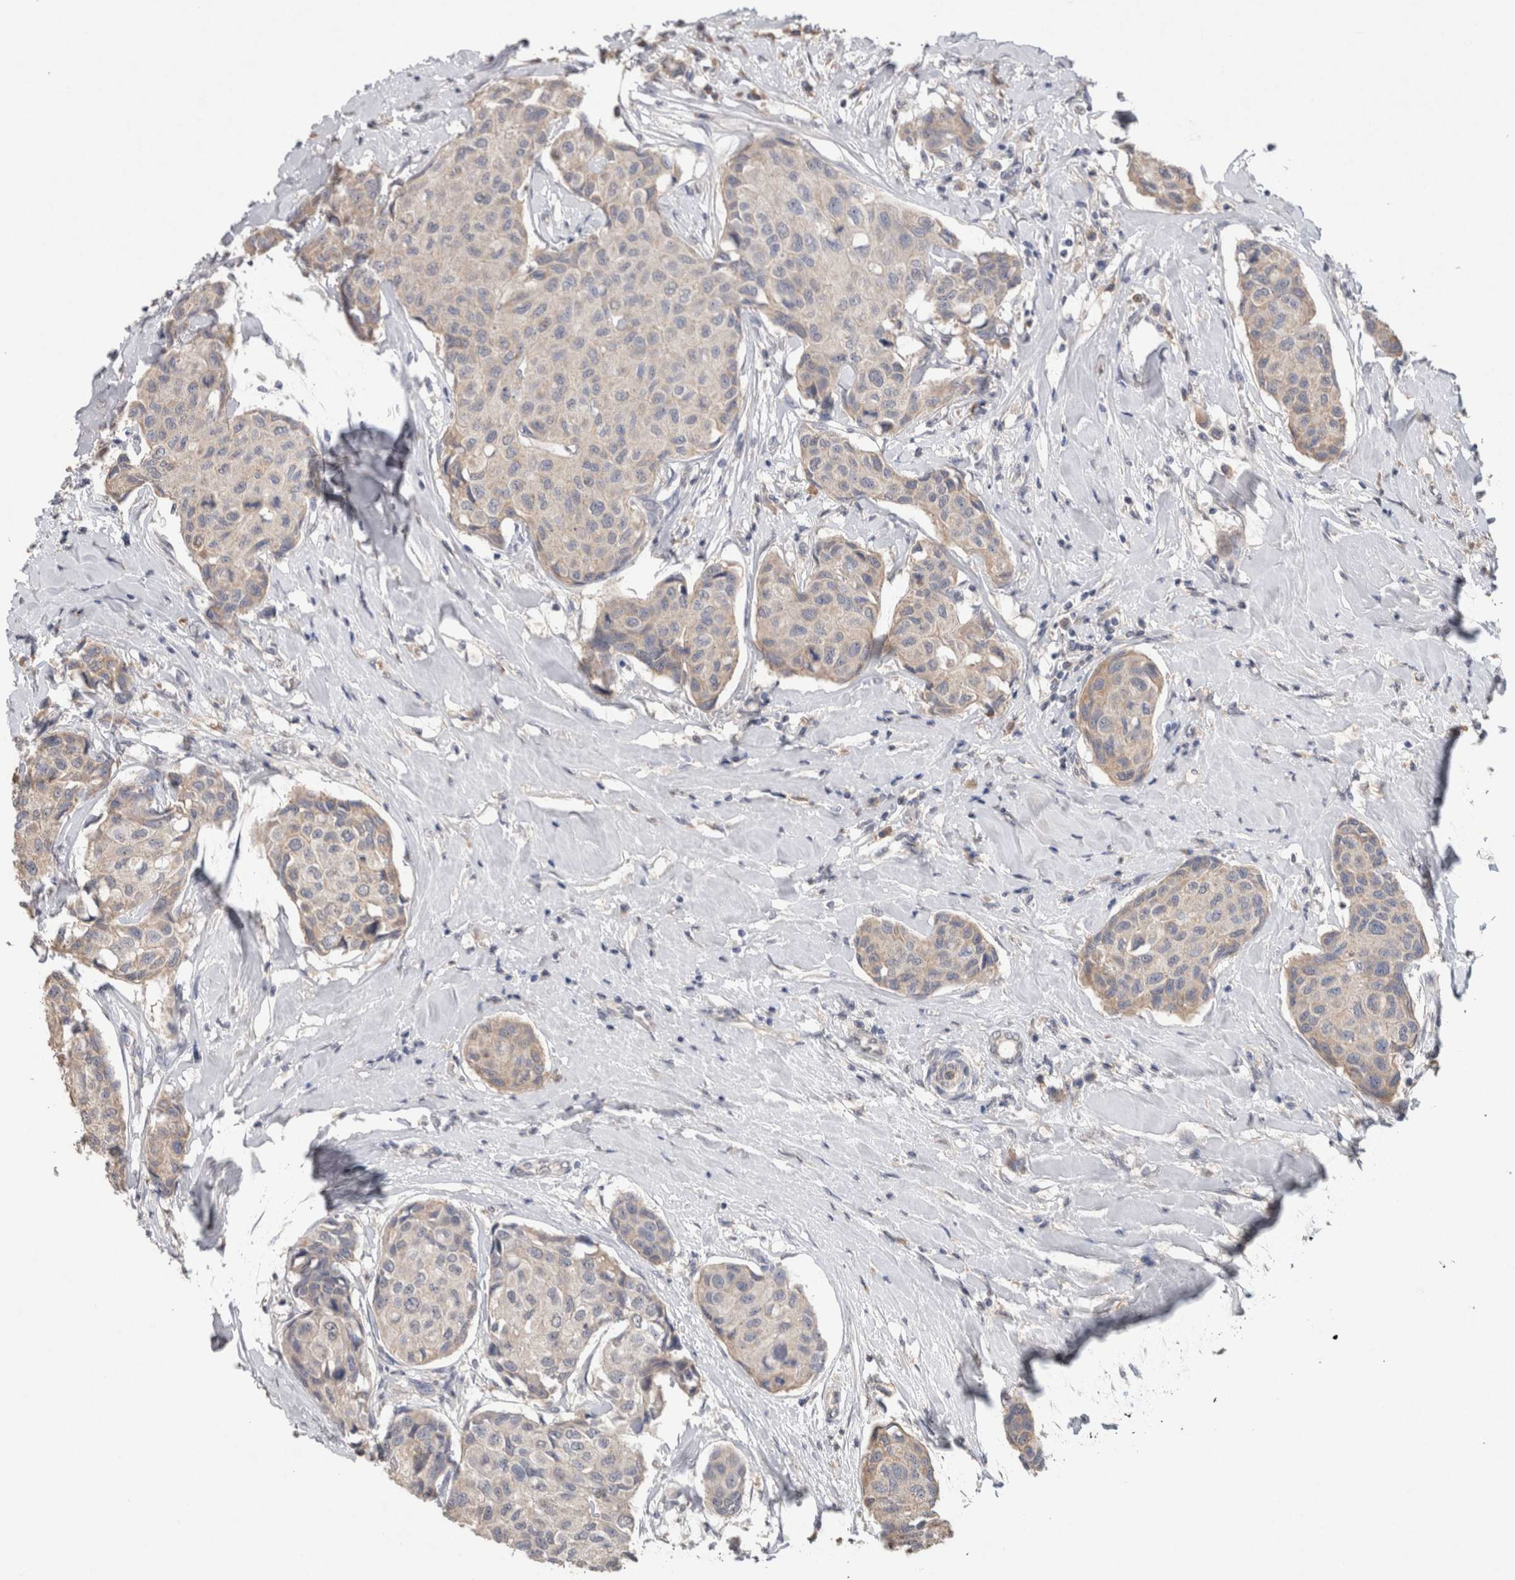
{"staining": {"intensity": "negative", "quantity": "none", "location": "none"}, "tissue": "breast cancer", "cell_type": "Tumor cells", "image_type": "cancer", "snomed": [{"axis": "morphology", "description": "Duct carcinoma"}, {"axis": "topography", "description": "Breast"}], "caption": "An IHC histopathology image of breast cancer is shown. There is no staining in tumor cells of breast cancer.", "gene": "FABP7", "patient": {"sex": "female", "age": 80}}